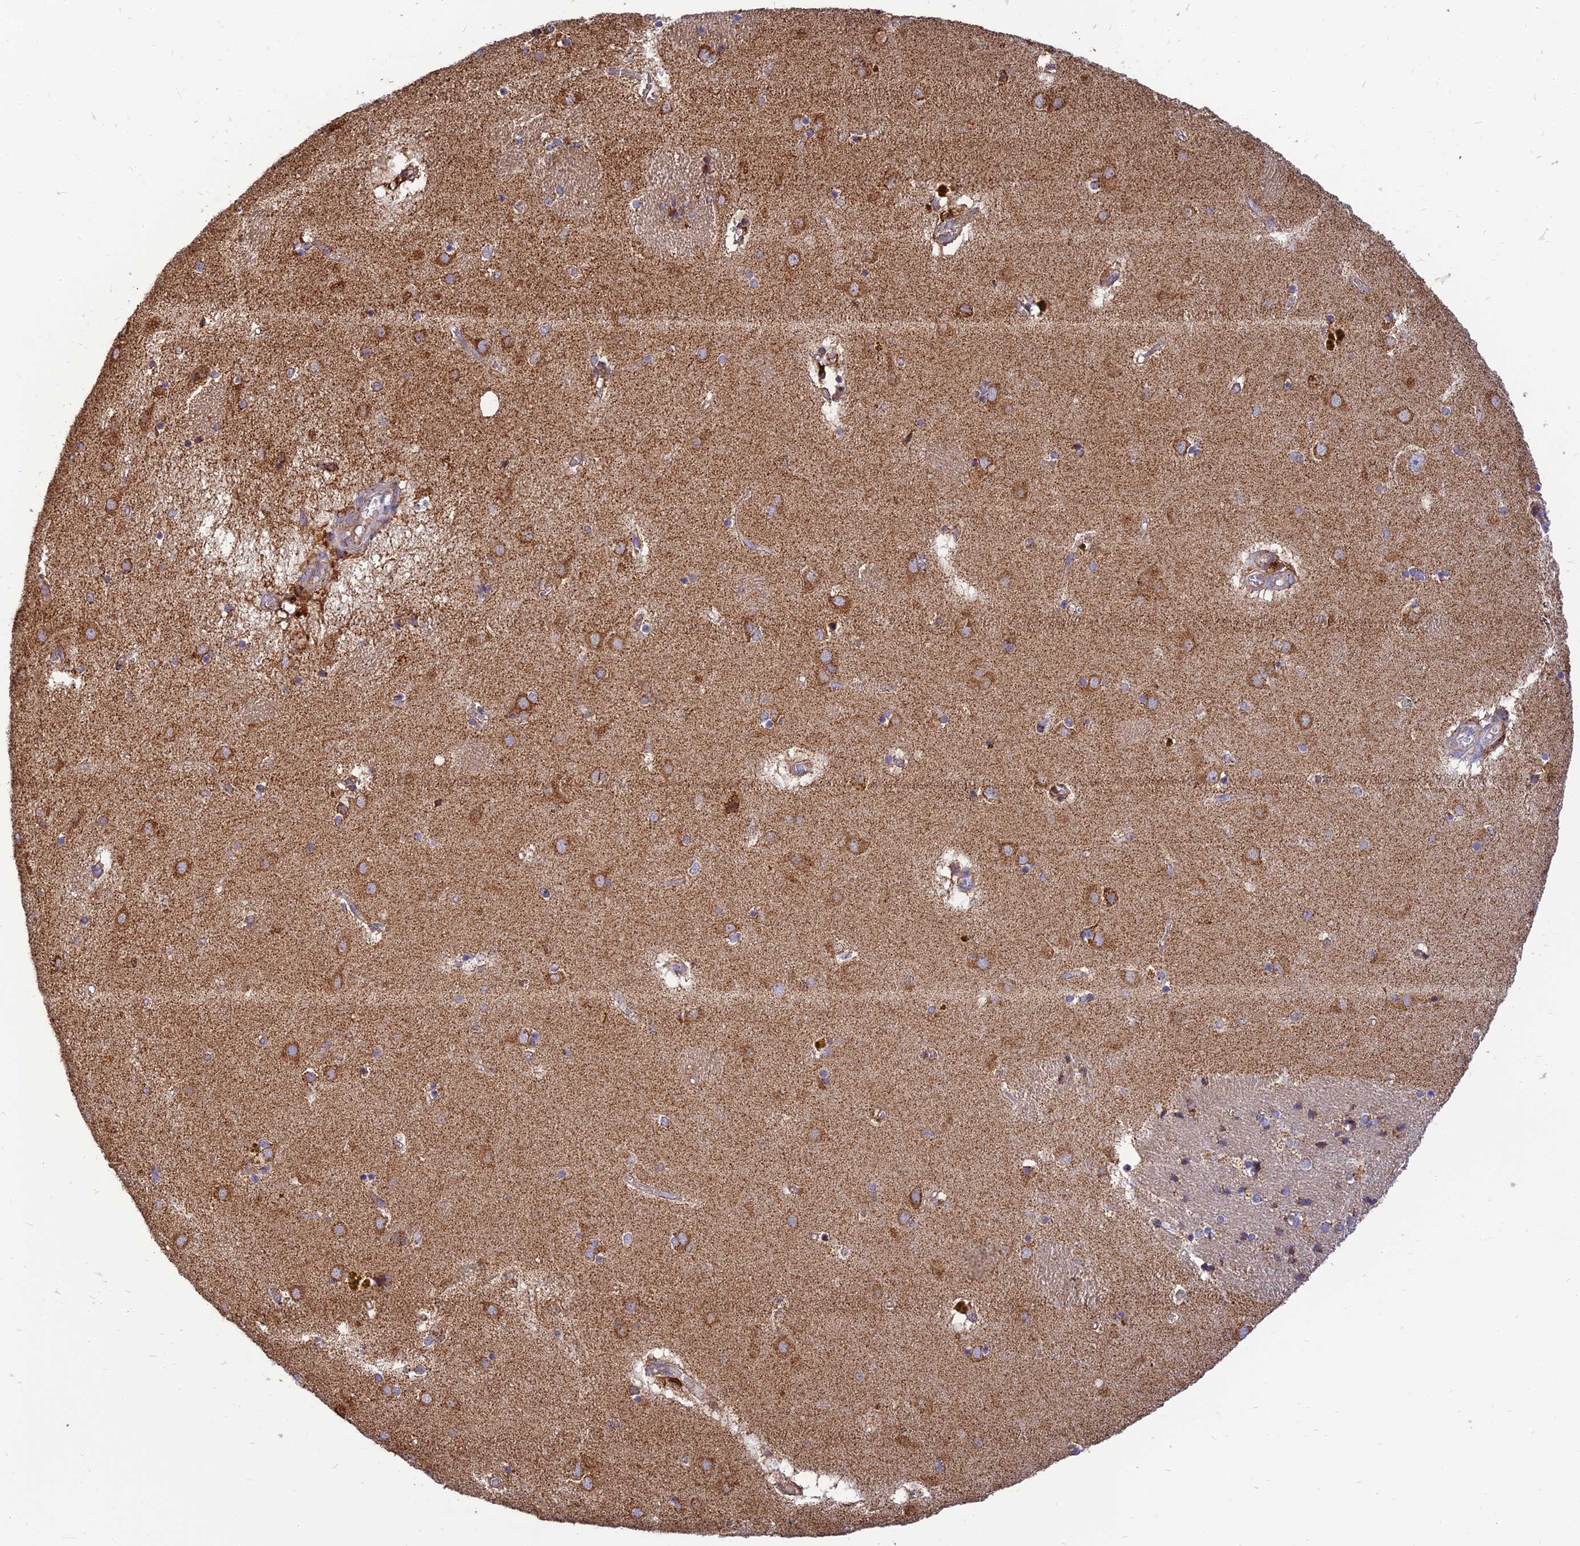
{"staining": {"intensity": "moderate", "quantity": "<25%", "location": "cytoplasmic/membranous"}, "tissue": "caudate", "cell_type": "Glial cells", "image_type": "normal", "snomed": [{"axis": "morphology", "description": "Normal tissue, NOS"}, {"axis": "topography", "description": "Lateral ventricle wall"}], "caption": "Moderate cytoplasmic/membranous protein positivity is present in about <25% of glial cells in caudate. The staining is performed using DAB brown chromogen to label protein expression. The nuclei are counter-stained blue using hematoxylin.", "gene": "THUMPD2", "patient": {"sex": "male", "age": 70}}